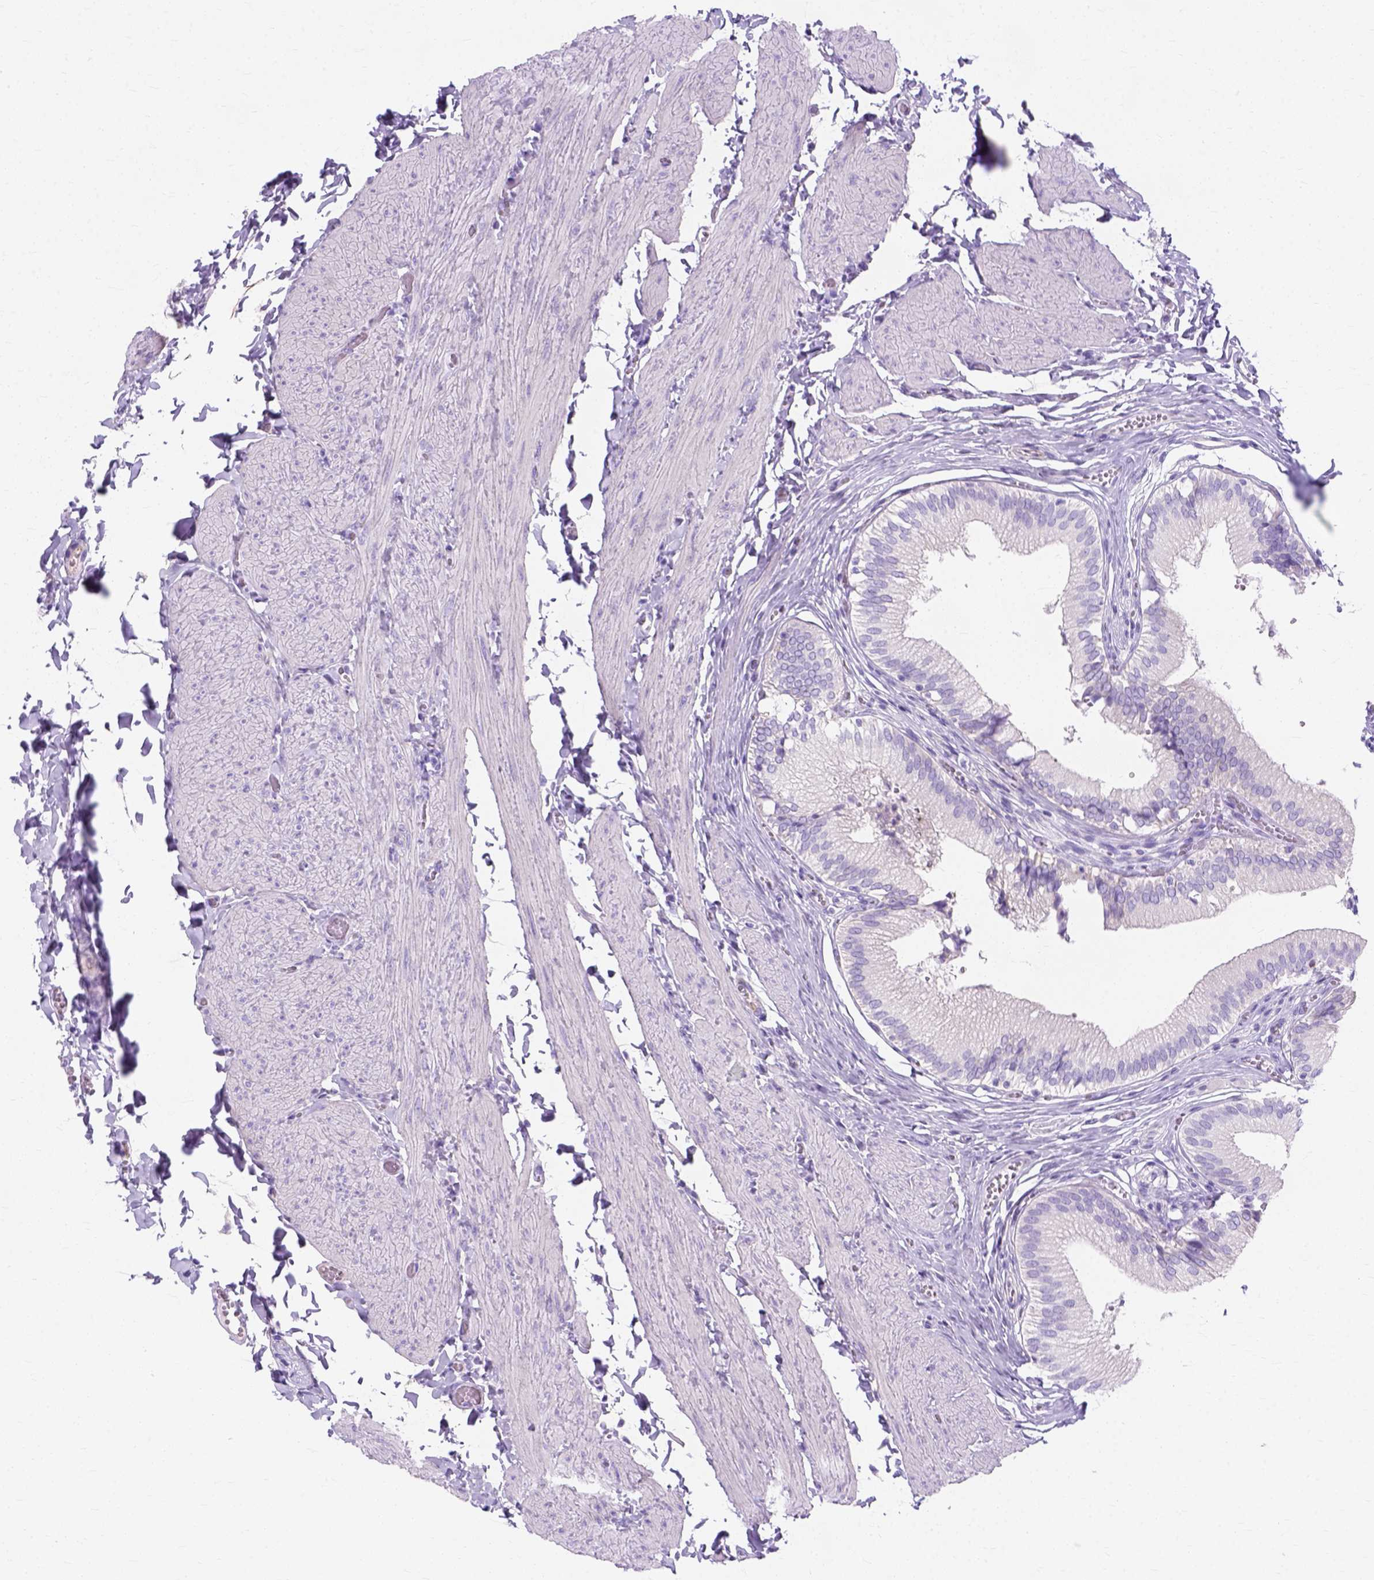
{"staining": {"intensity": "negative", "quantity": "none", "location": "none"}, "tissue": "gallbladder", "cell_type": "Glandular cells", "image_type": "normal", "snomed": [{"axis": "morphology", "description": "Normal tissue, NOS"}, {"axis": "topography", "description": "Gallbladder"}, {"axis": "topography", "description": "Peripheral nerve tissue"}], "caption": "The immunohistochemistry micrograph has no significant expression in glandular cells of gallbladder. Nuclei are stained in blue.", "gene": "MYH15", "patient": {"sex": "male", "age": 17}}